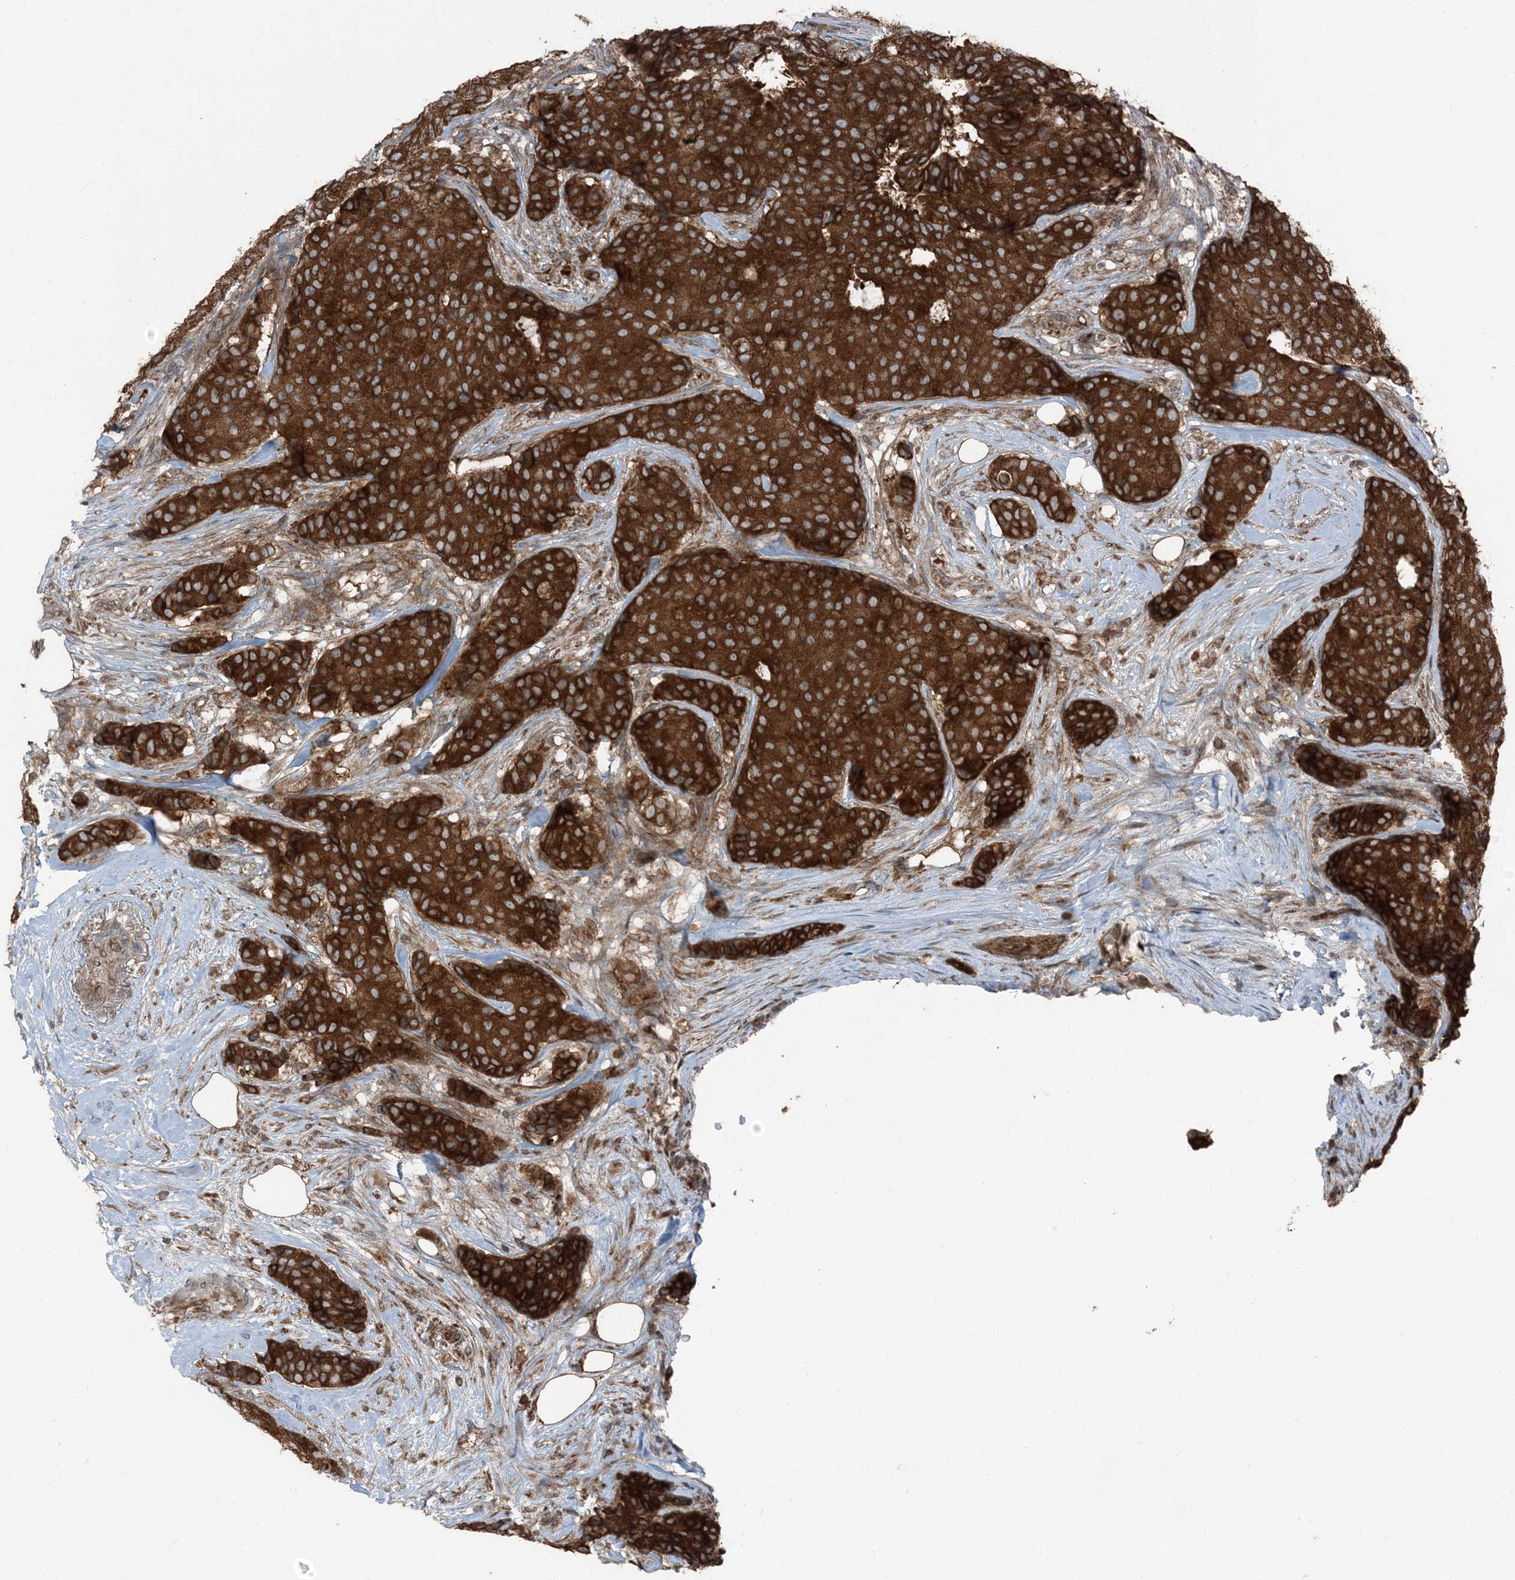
{"staining": {"intensity": "strong", "quantity": ">75%", "location": "cytoplasmic/membranous"}, "tissue": "breast cancer", "cell_type": "Tumor cells", "image_type": "cancer", "snomed": [{"axis": "morphology", "description": "Duct carcinoma"}, {"axis": "topography", "description": "Breast"}], "caption": "Human breast cancer stained for a protein (brown) displays strong cytoplasmic/membranous positive positivity in about >75% of tumor cells.", "gene": "RAB3GAP1", "patient": {"sex": "female", "age": 75}}